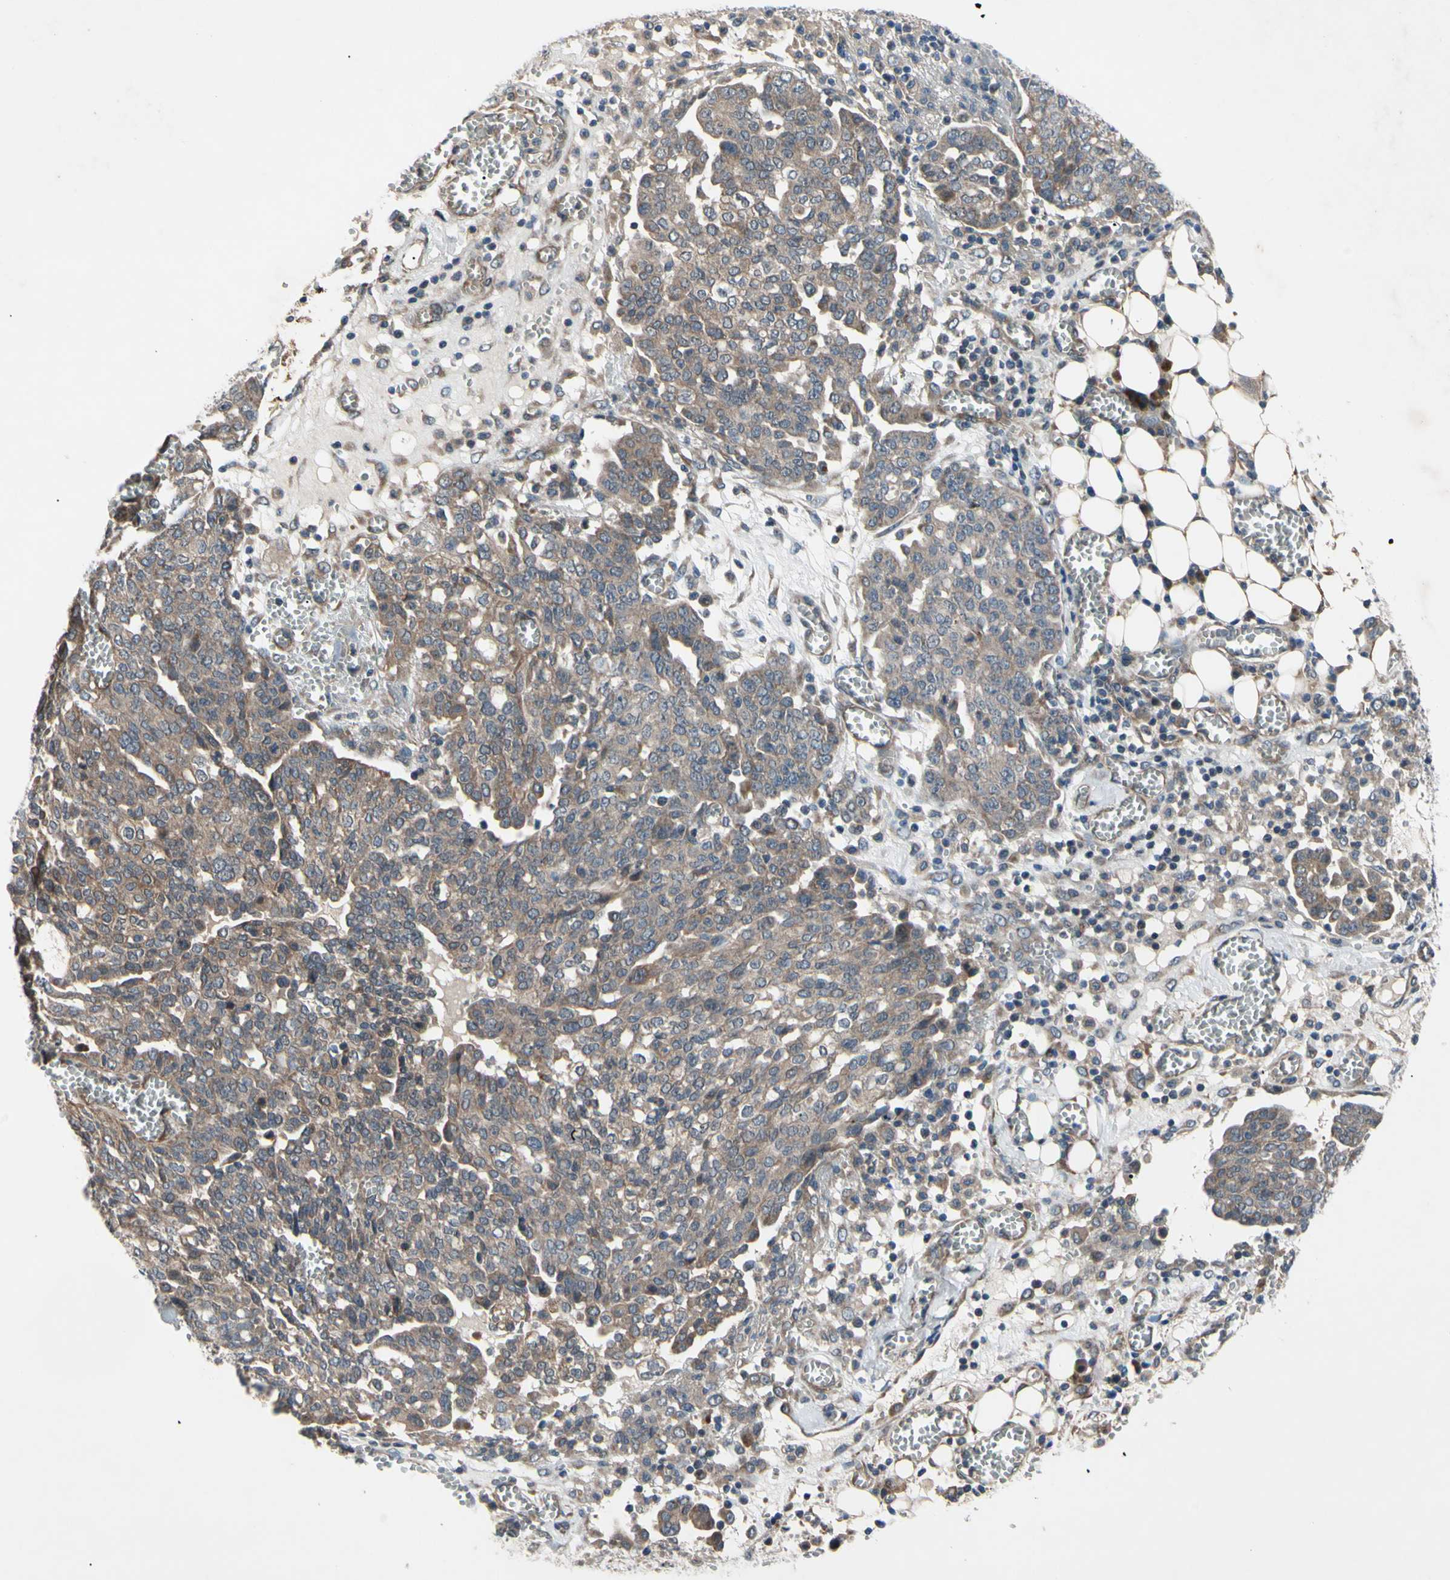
{"staining": {"intensity": "moderate", "quantity": "25%-75%", "location": "cytoplasmic/membranous"}, "tissue": "ovarian cancer", "cell_type": "Tumor cells", "image_type": "cancer", "snomed": [{"axis": "morphology", "description": "Cystadenocarcinoma, serous, NOS"}, {"axis": "topography", "description": "Soft tissue"}, {"axis": "topography", "description": "Ovary"}], "caption": "Moderate cytoplasmic/membranous protein staining is appreciated in approximately 25%-75% of tumor cells in serous cystadenocarcinoma (ovarian).", "gene": "SVIL", "patient": {"sex": "female", "age": 57}}